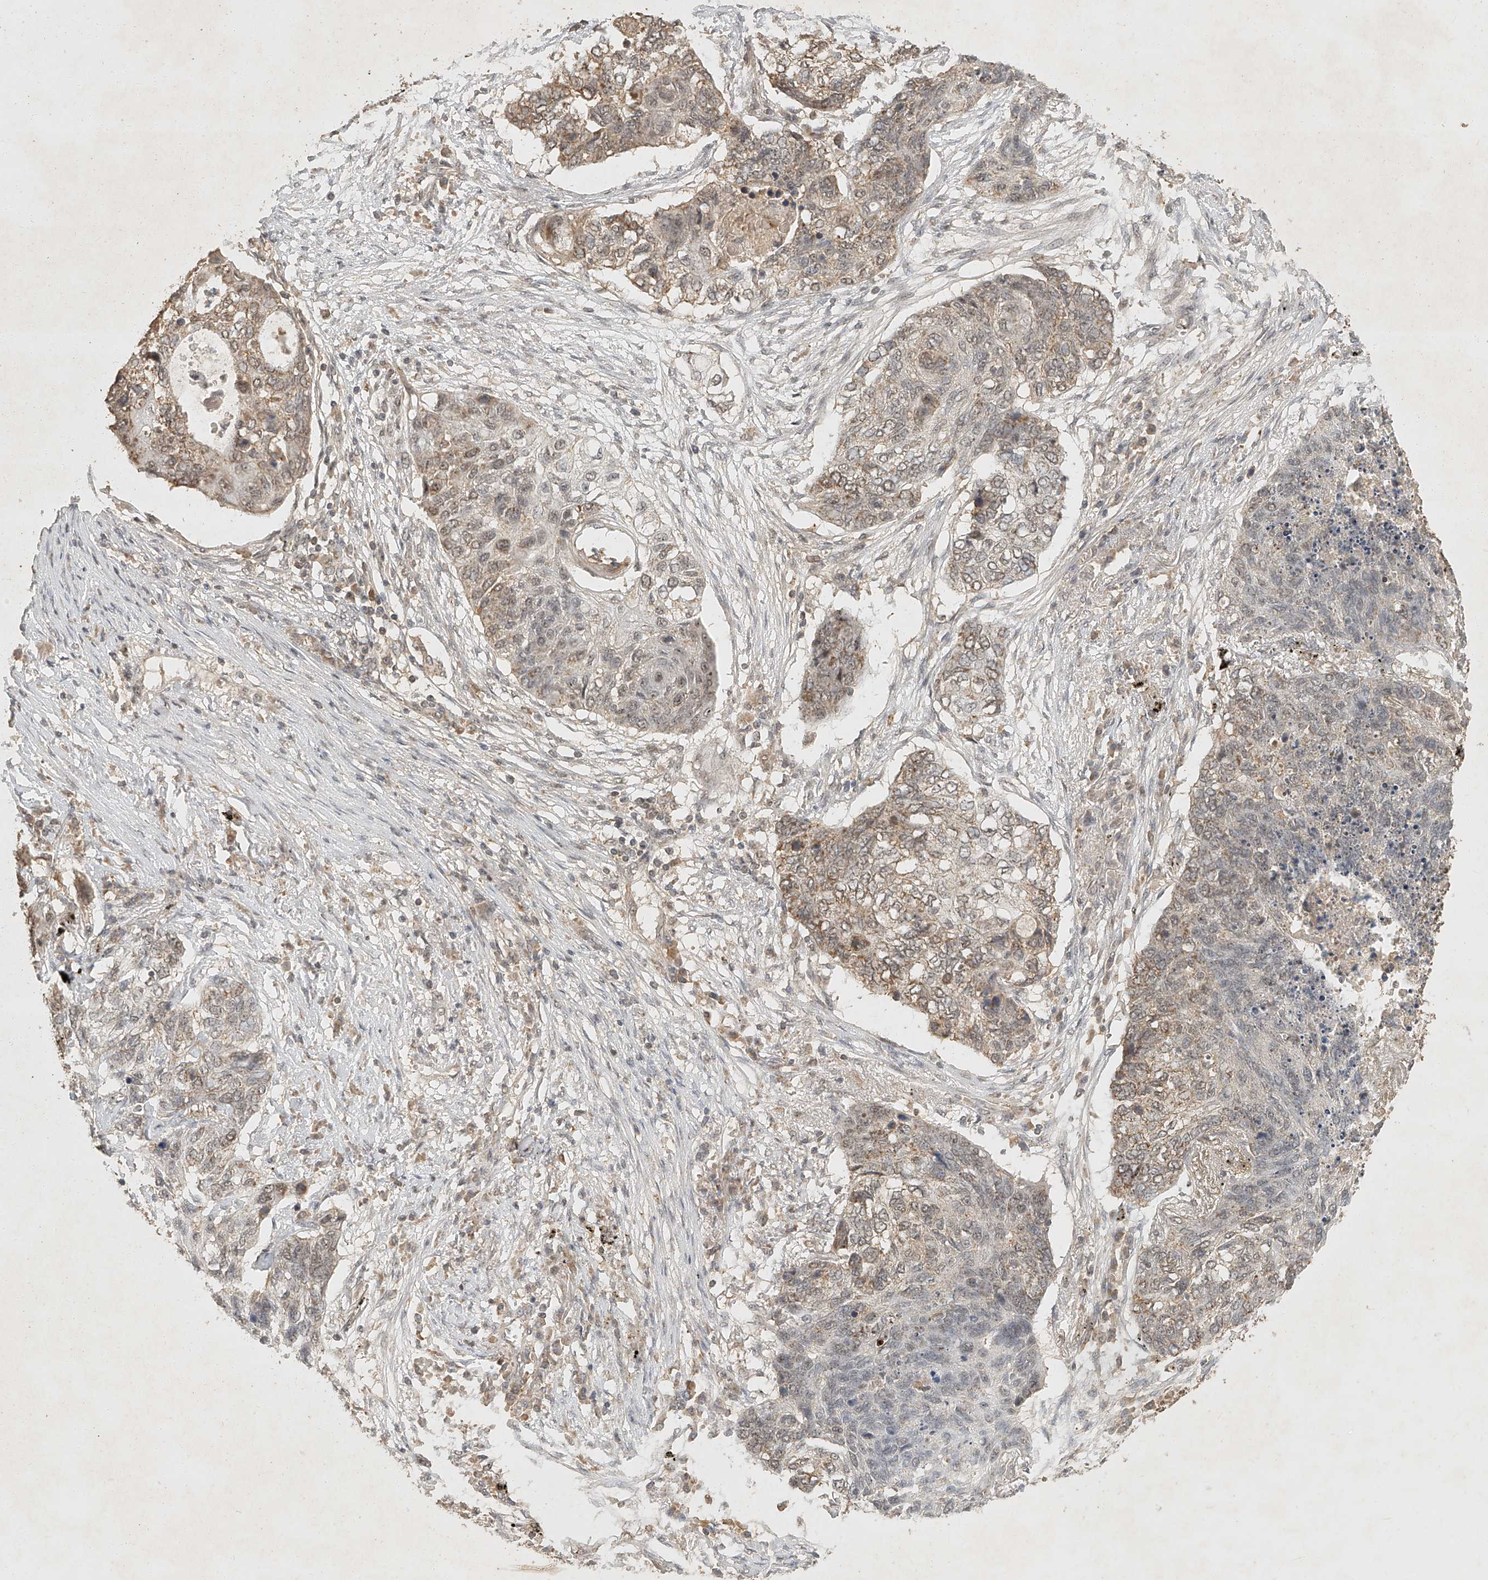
{"staining": {"intensity": "weak", "quantity": ">75%", "location": "cytoplasmic/membranous,nuclear"}, "tissue": "lung cancer", "cell_type": "Tumor cells", "image_type": "cancer", "snomed": [{"axis": "morphology", "description": "Squamous cell carcinoma, NOS"}, {"axis": "topography", "description": "Lung"}], "caption": "Squamous cell carcinoma (lung) stained for a protein (brown) shows weak cytoplasmic/membranous and nuclear positive expression in approximately >75% of tumor cells.", "gene": "CXorf58", "patient": {"sex": "female", "age": 63}}